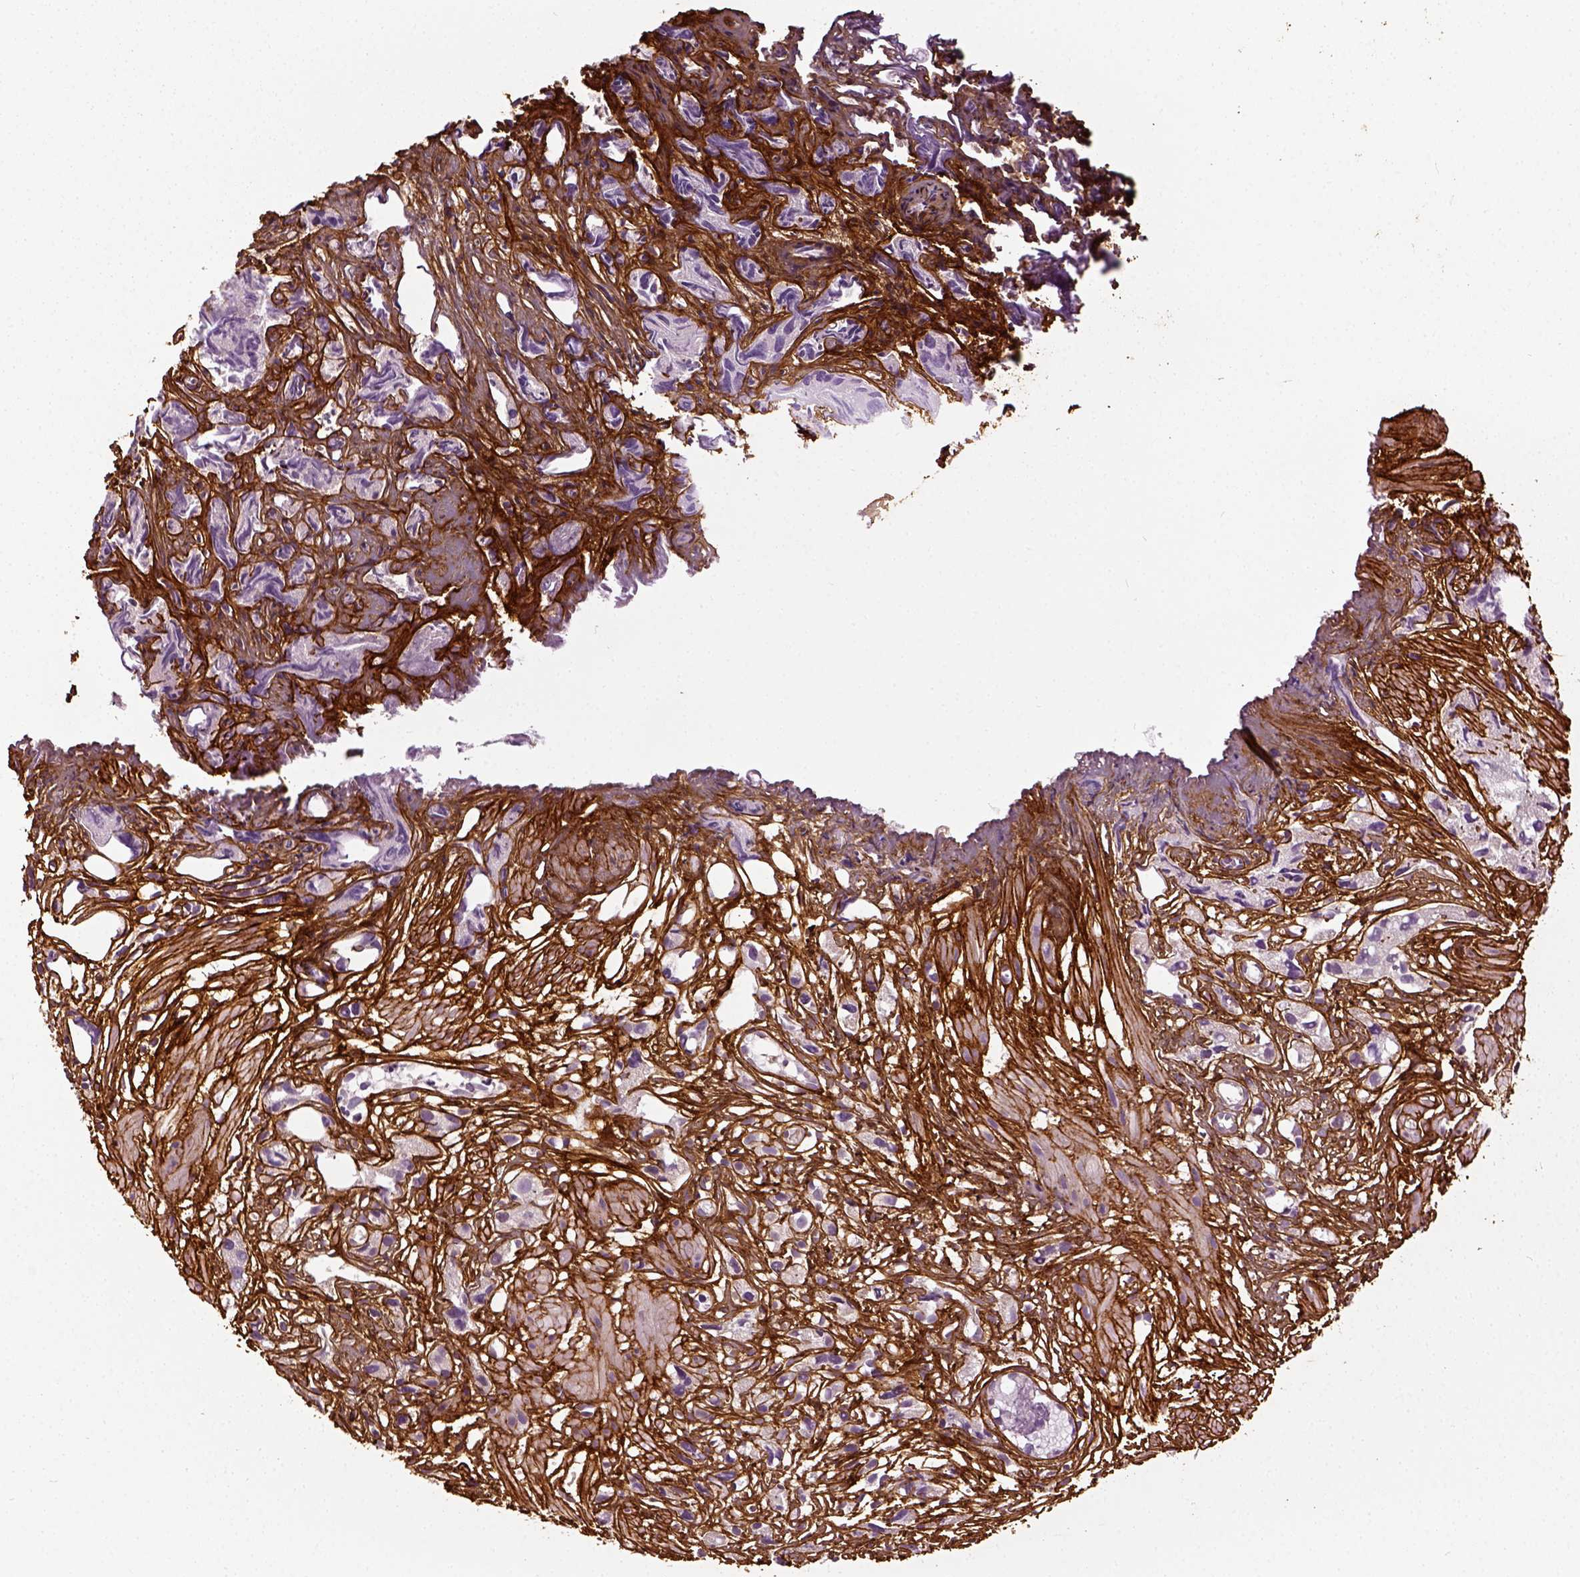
{"staining": {"intensity": "negative", "quantity": "none", "location": "none"}, "tissue": "prostate cancer", "cell_type": "Tumor cells", "image_type": "cancer", "snomed": [{"axis": "morphology", "description": "Adenocarcinoma, High grade"}, {"axis": "topography", "description": "Prostate"}], "caption": "This is an immunohistochemistry (IHC) photomicrograph of prostate cancer (high-grade adenocarcinoma). There is no staining in tumor cells.", "gene": "COL6A2", "patient": {"sex": "male", "age": 68}}